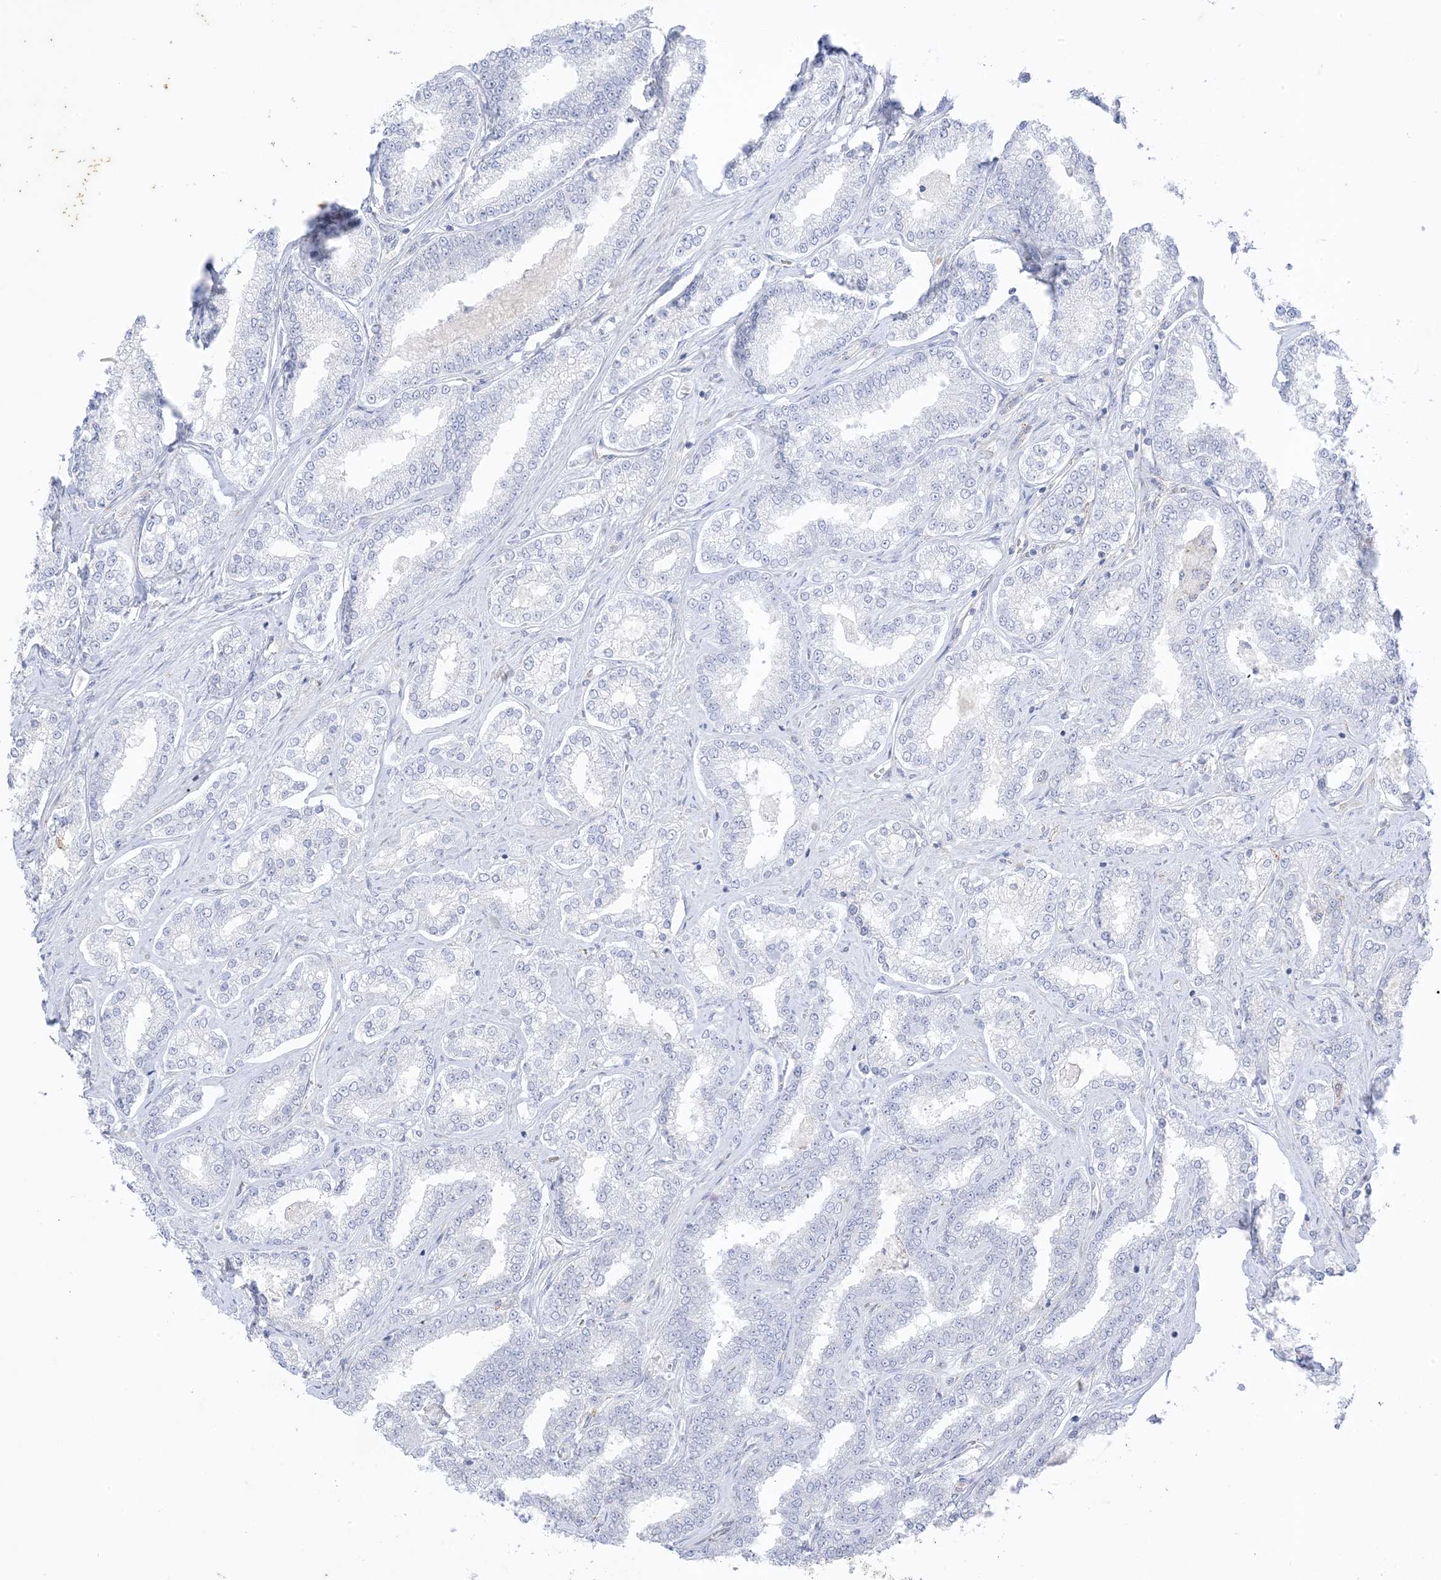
{"staining": {"intensity": "negative", "quantity": "none", "location": "none"}, "tissue": "prostate cancer", "cell_type": "Tumor cells", "image_type": "cancer", "snomed": [{"axis": "morphology", "description": "Normal tissue, NOS"}, {"axis": "morphology", "description": "Adenocarcinoma, High grade"}, {"axis": "topography", "description": "Prostate"}], "caption": "Immunohistochemical staining of adenocarcinoma (high-grade) (prostate) displays no significant positivity in tumor cells. The staining was performed using DAB (3,3'-diaminobenzidine) to visualize the protein expression in brown, while the nuclei were stained in blue with hematoxylin (Magnification: 20x).", "gene": "RAC1", "patient": {"sex": "male", "age": 83}}